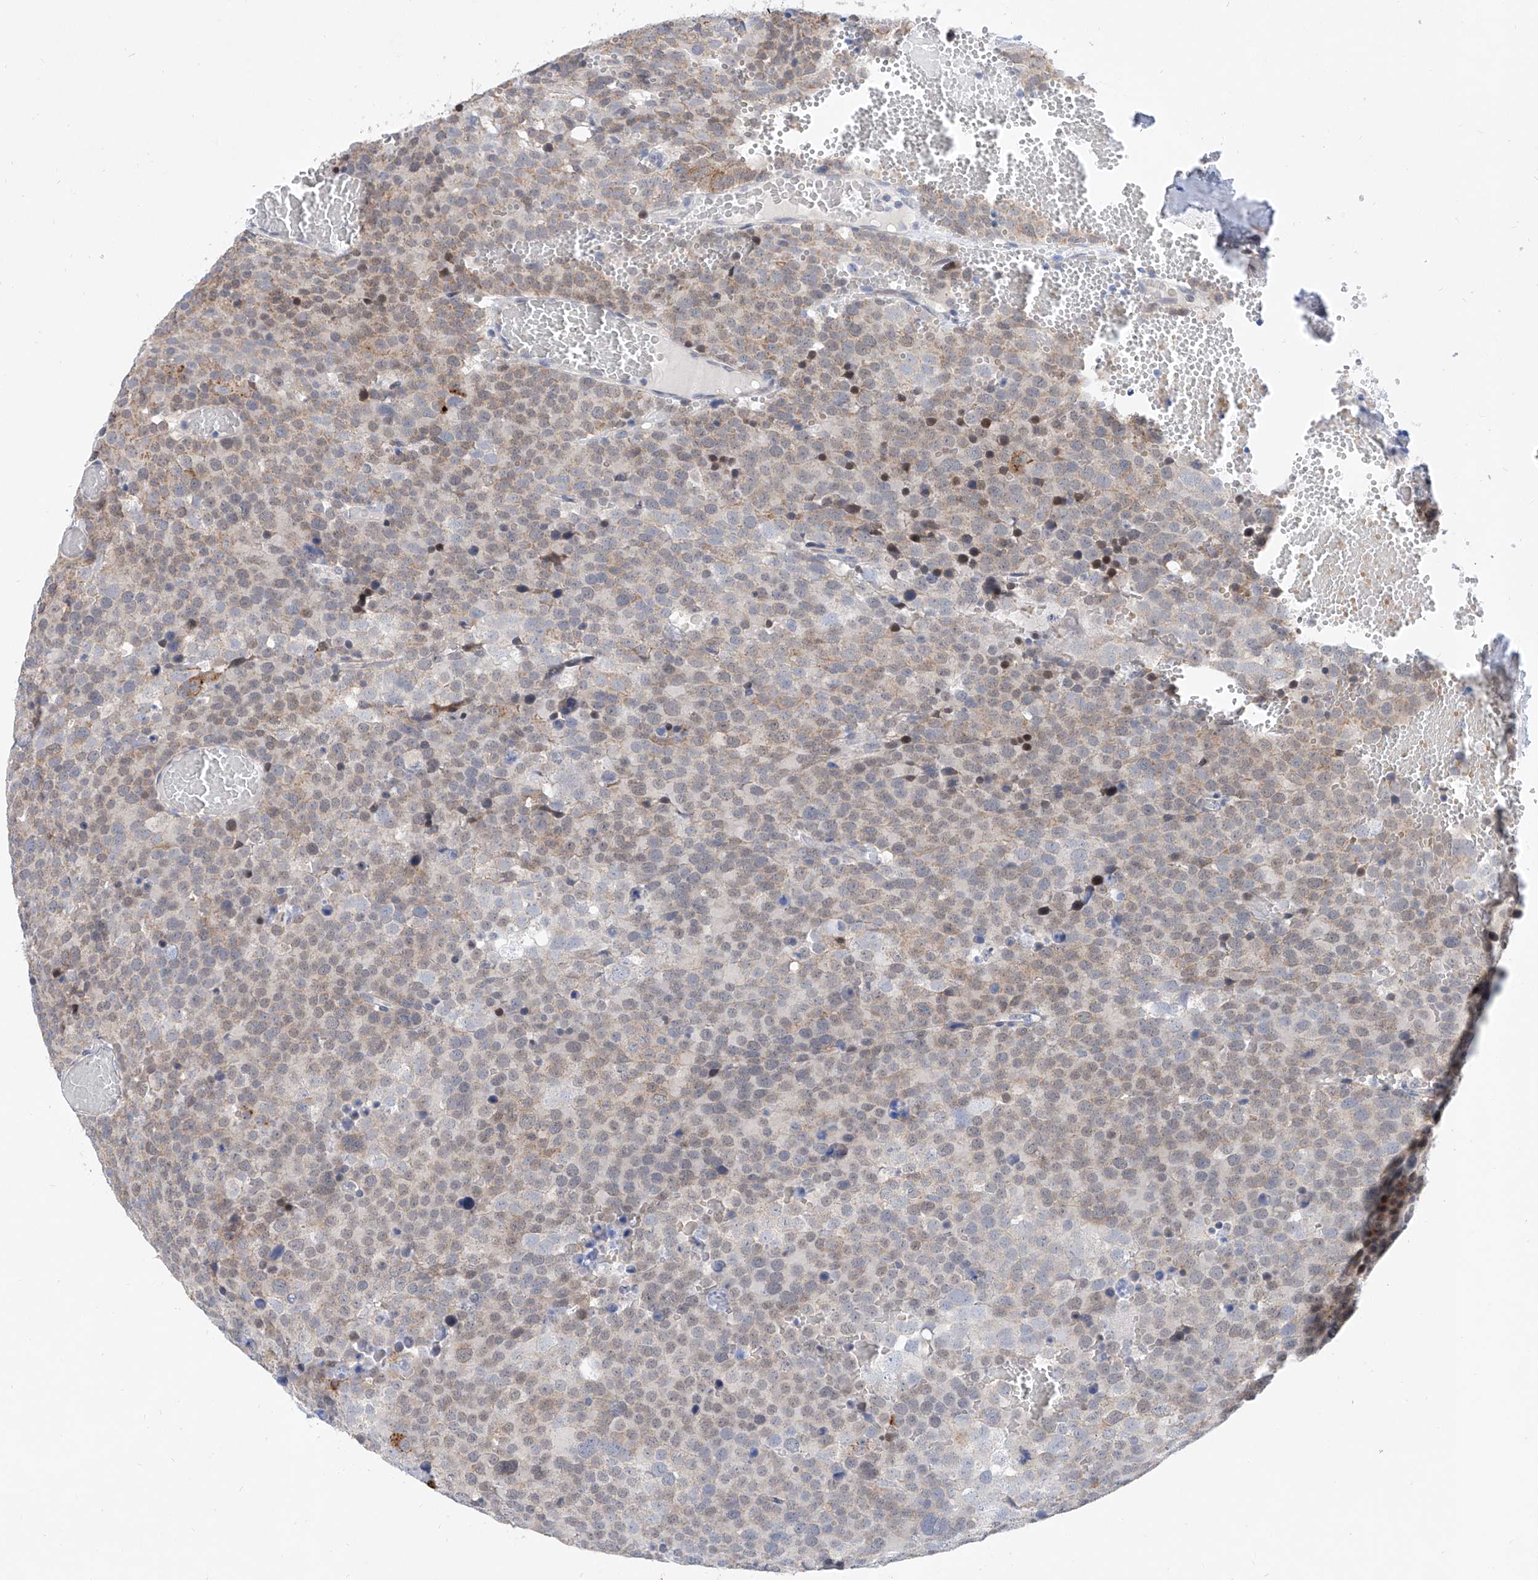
{"staining": {"intensity": "weak", "quantity": "25%-75%", "location": "cytoplasmic/membranous,nuclear"}, "tissue": "testis cancer", "cell_type": "Tumor cells", "image_type": "cancer", "snomed": [{"axis": "morphology", "description": "Seminoma, NOS"}, {"axis": "topography", "description": "Testis"}], "caption": "High-magnification brightfield microscopy of testis cancer (seminoma) stained with DAB (3,3'-diaminobenzidine) (brown) and counterstained with hematoxylin (blue). tumor cells exhibit weak cytoplasmic/membranous and nuclear staining is present in approximately25%-75% of cells. Using DAB (brown) and hematoxylin (blue) stains, captured at high magnification using brightfield microscopy.", "gene": "BPTF", "patient": {"sex": "male", "age": 71}}